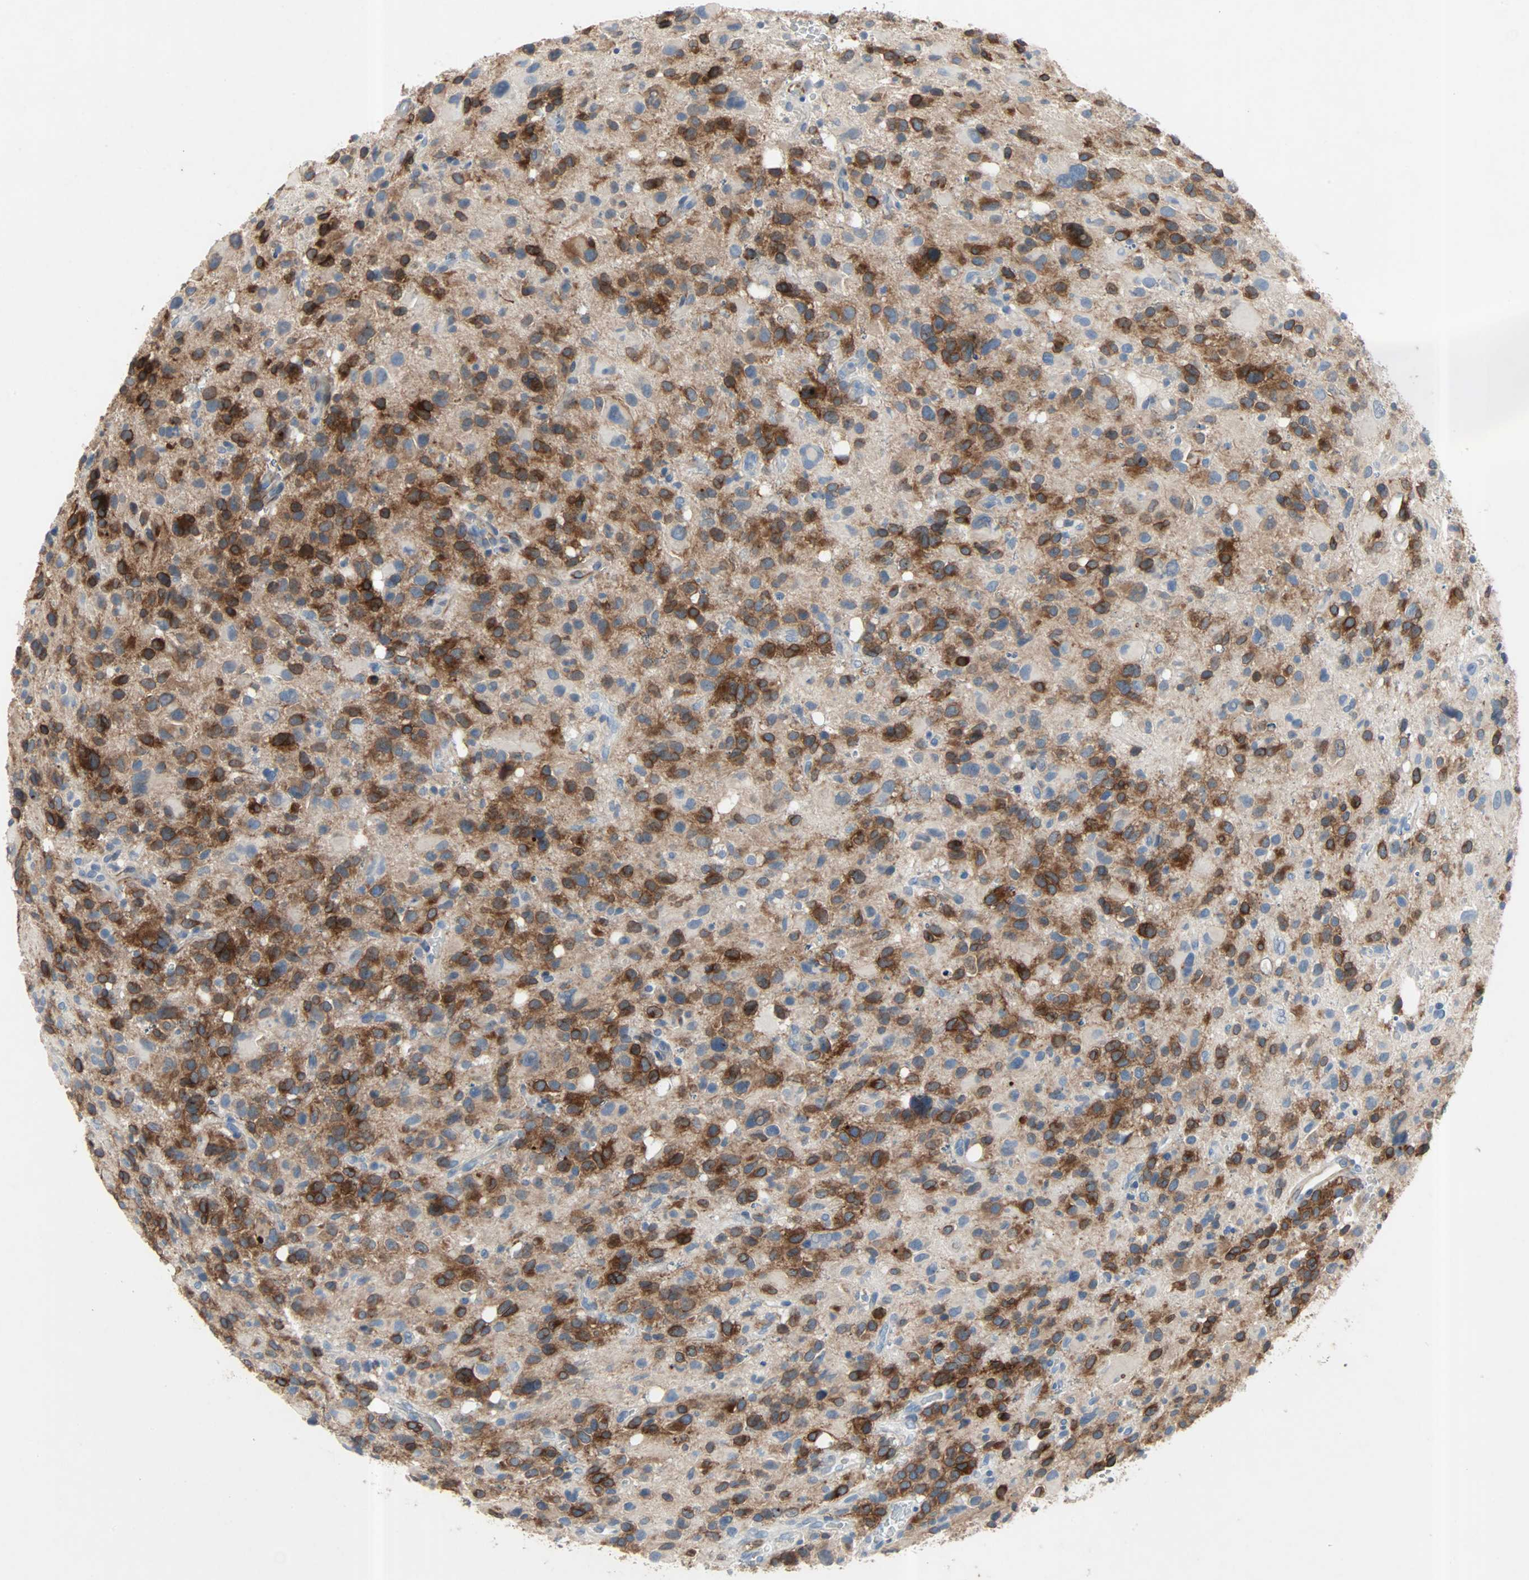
{"staining": {"intensity": "strong", "quantity": "25%-75%", "location": "cytoplasmic/membranous"}, "tissue": "glioma", "cell_type": "Tumor cells", "image_type": "cancer", "snomed": [{"axis": "morphology", "description": "Glioma, malignant, High grade"}, {"axis": "topography", "description": "Brain"}], "caption": "Malignant high-grade glioma was stained to show a protein in brown. There is high levels of strong cytoplasmic/membranous expression in approximately 25%-75% of tumor cells. The staining is performed using DAB brown chromogen to label protein expression. The nuclei are counter-stained blue using hematoxylin.", "gene": "PCDHB2", "patient": {"sex": "male", "age": 48}}